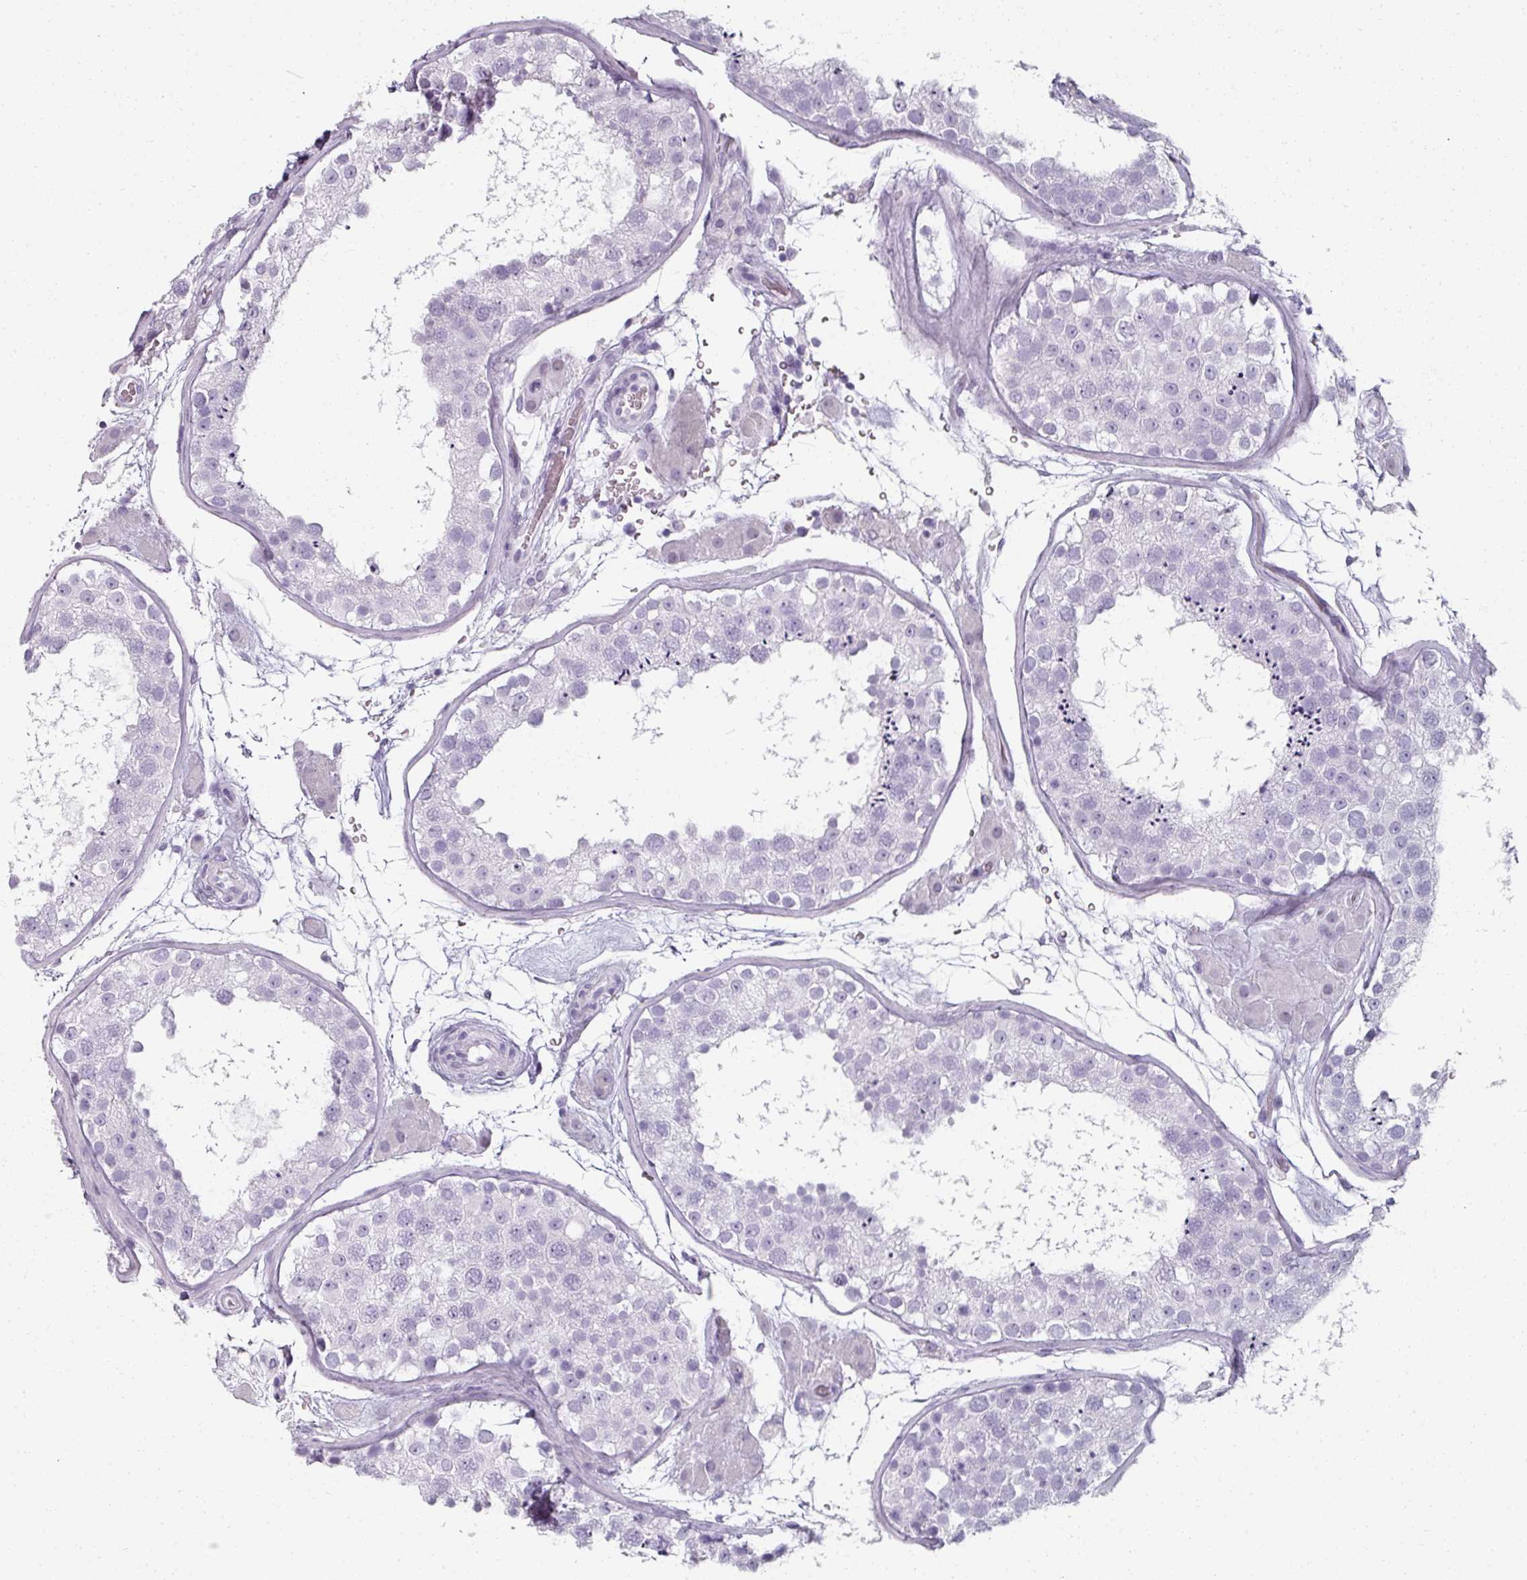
{"staining": {"intensity": "negative", "quantity": "none", "location": "none"}, "tissue": "testis", "cell_type": "Cells in seminiferous ducts", "image_type": "normal", "snomed": [{"axis": "morphology", "description": "Normal tissue, NOS"}, {"axis": "topography", "description": "Testis"}], "caption": "Human testis stained for a protein using immunohistochemistry (IHC) displays no positivity in cells in seminiferous ducts.", "gene": "REG3A", "patient": {"sex": "male", "age": 26}}